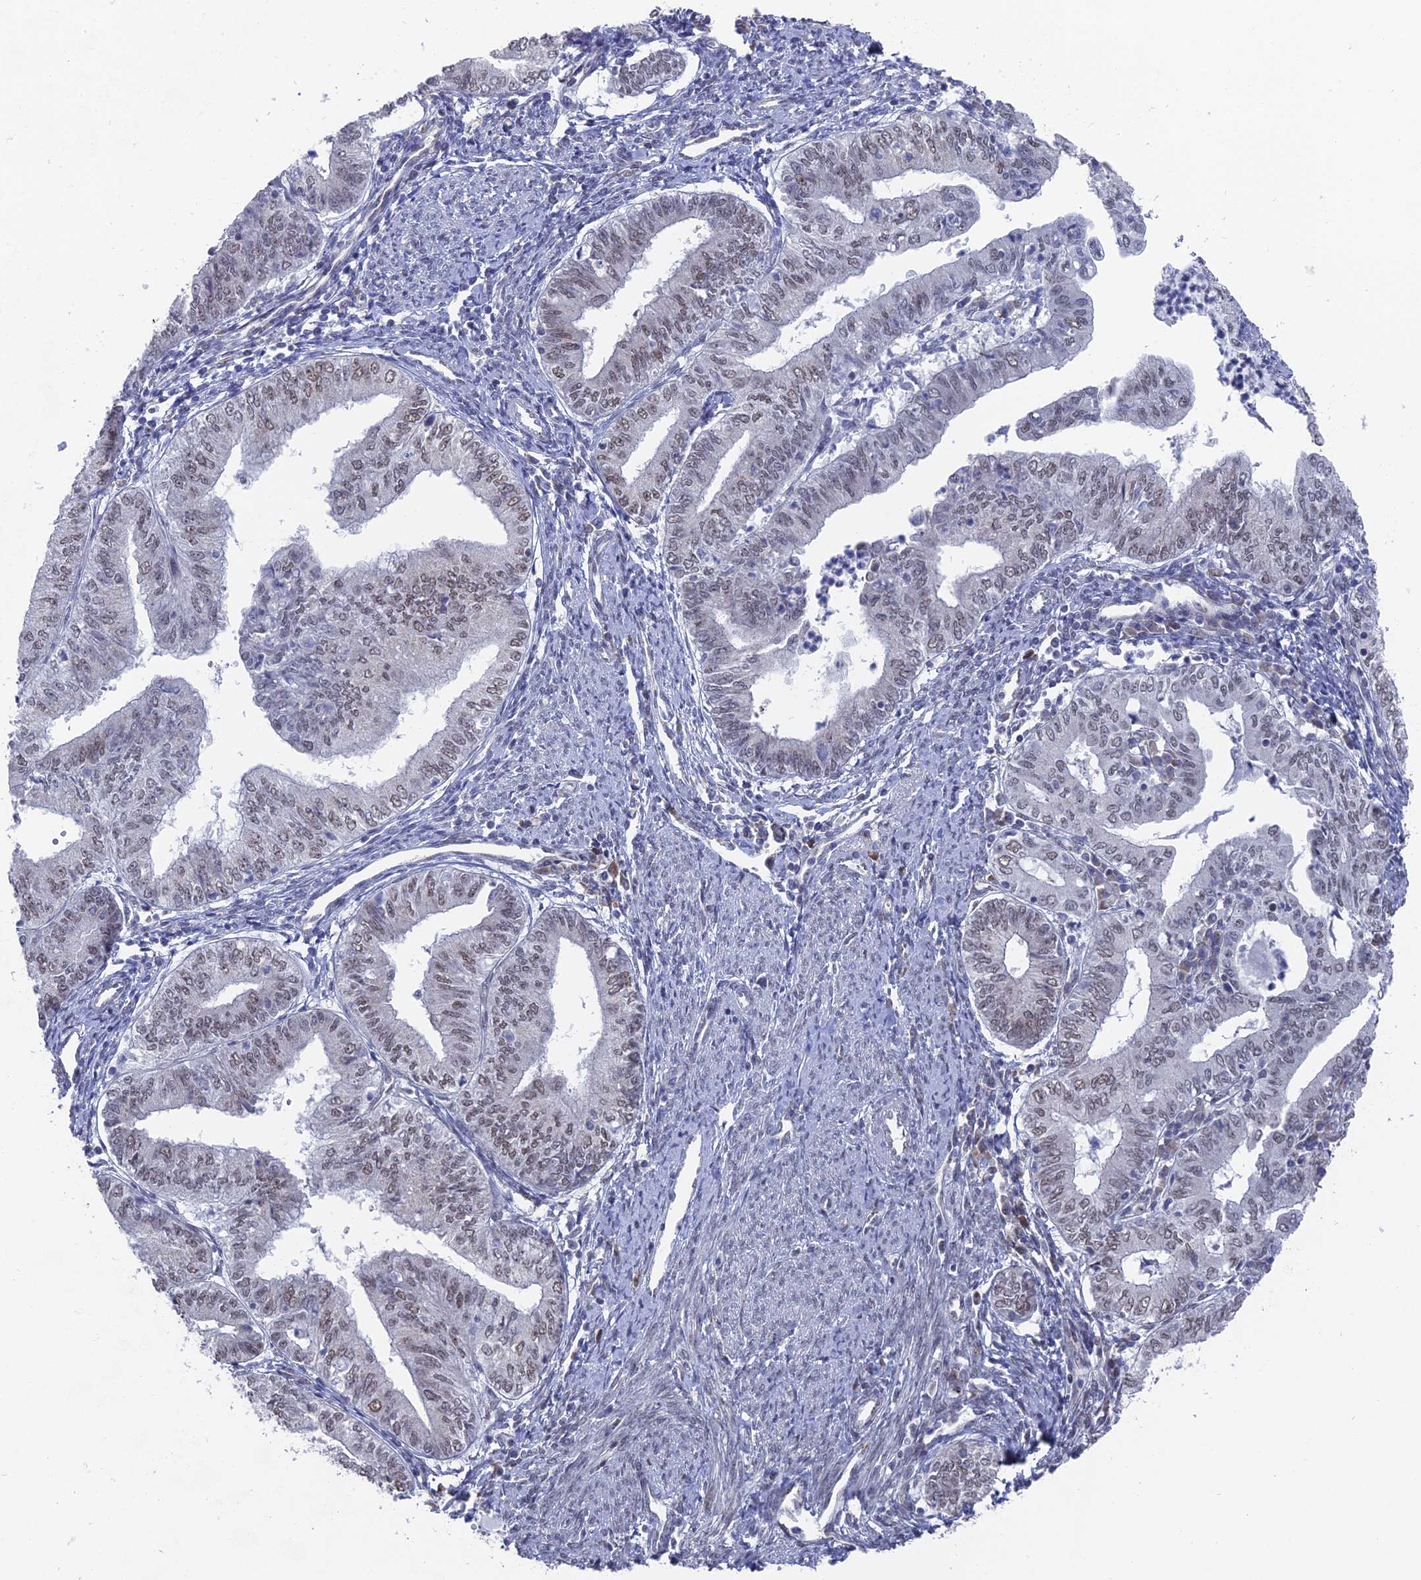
{"staining": {"intensity": "weak", "quantity": "25%-75%", "location": "nuclear"}, "tissue": "endometrial cancer", "cell_type": "Tumor cells", "image_type": "cancer", "snomed": [{"axis": "morphology", "description": "Adenocarcinoma, NOS"}, {"axis": "topography", "description": "Endometrium"}], "caption": "Immunohistochemical staining of human endometrial cancer exhibits weak nuclear protein expression in about 25%-75% of tumor cells.", "gene": "FHIP2A", "patient": {"sex": "female", "age": 66}}